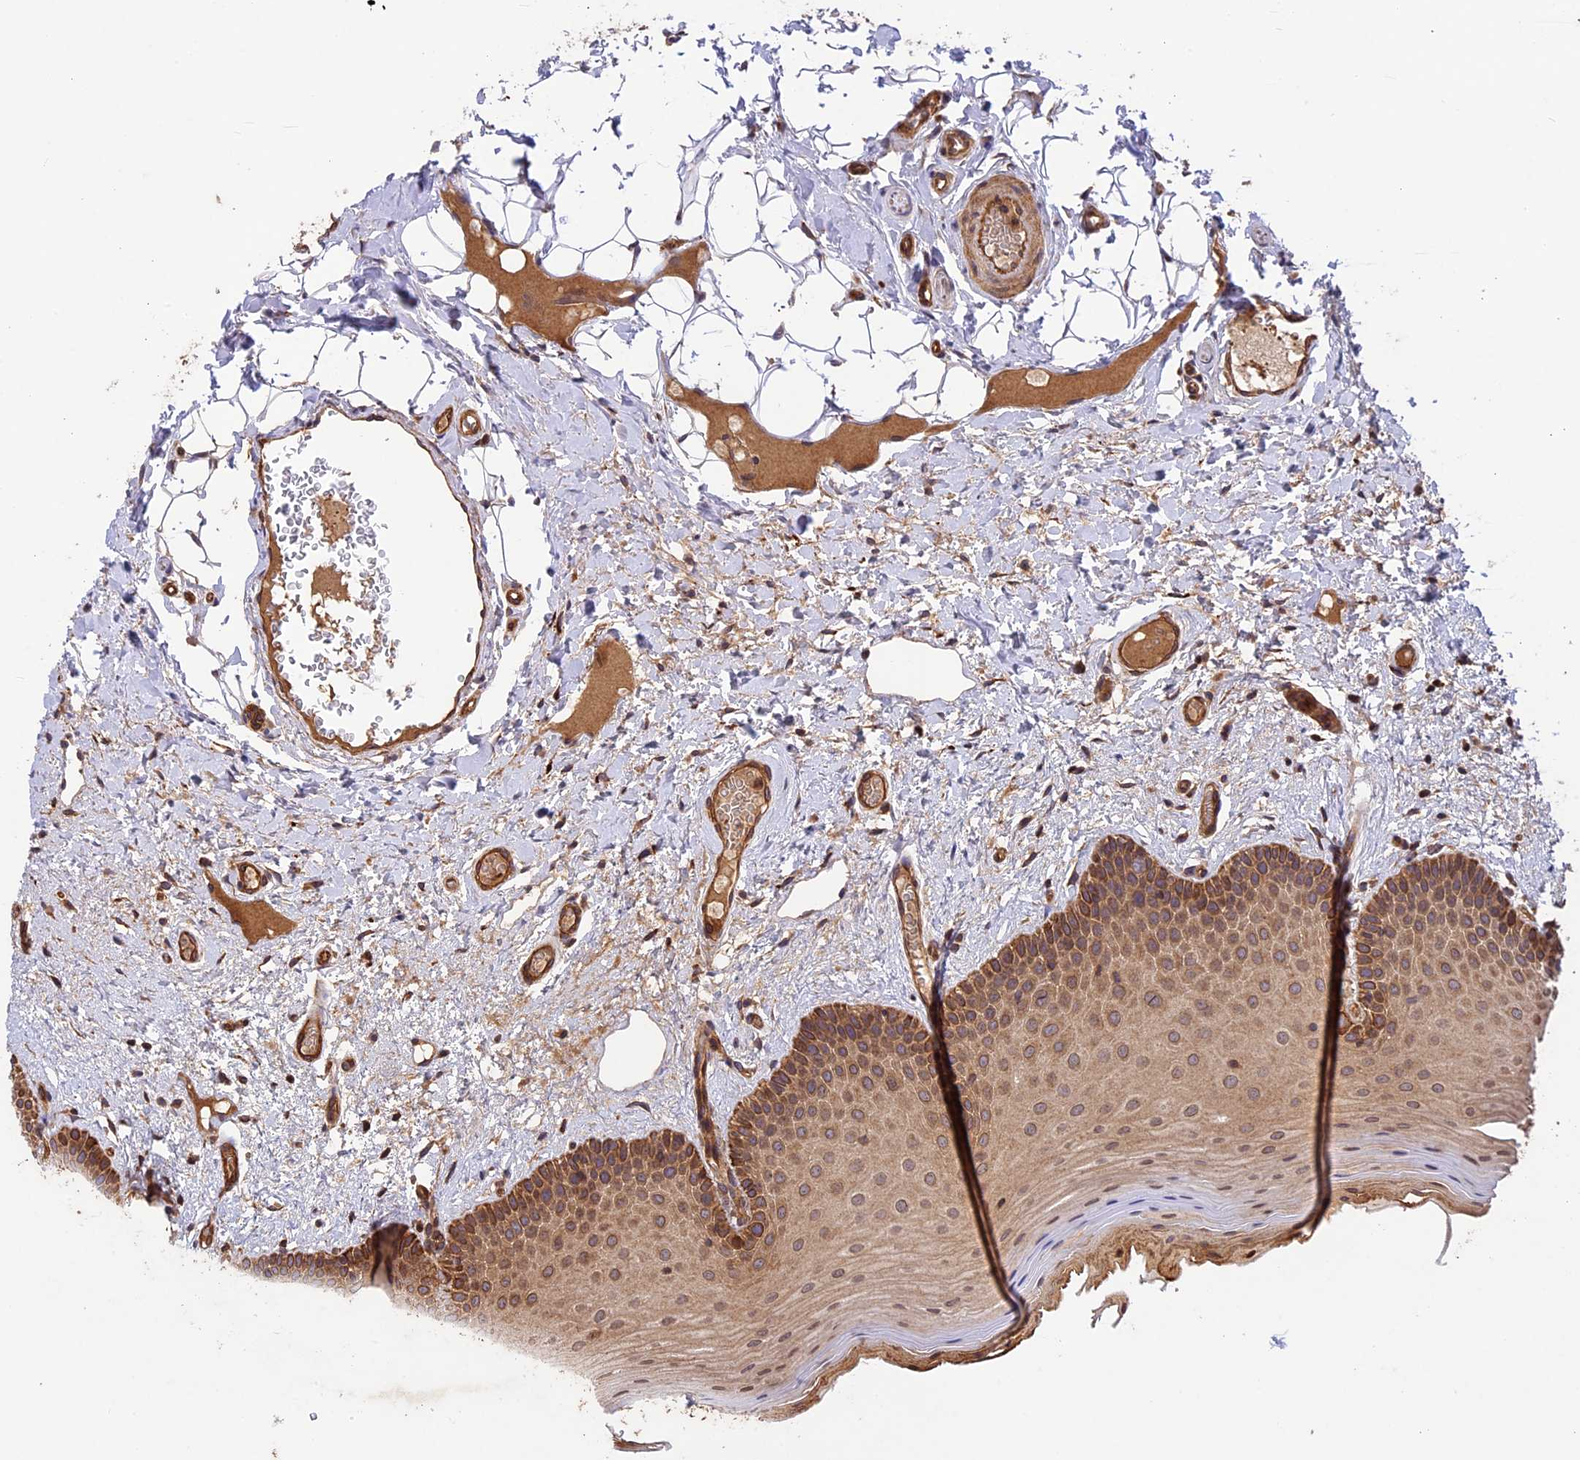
{"staining": {"intensity": "moderate", "quantity": ">75%", "location": "cytoplasmic/membranous"}, "tissue": "oral mucosa", "cell_type": "Squamous epithelial cells", "image_type": "normal", "snomed": [{"axis": "morphology", "description": "Normal tissue, NOS"}, {"axis": "topography", "description": "Oral tissue"}, {"axis": "topography", "description": "Tounge, NOS"}], "caption": "High-magnification brightfield microscopy of unremarkable oral mucosa stained with DAB (3,3'-diaminobenzidine) (brown) and counterstained with hematoxylin (blue). squamous epithelial cells exhibit moderate cytoplasmic/membranous staining is present in approximately>75% of cells.", "gene": "CCDC125", "patient": {"sex": "male", "age": 47}}